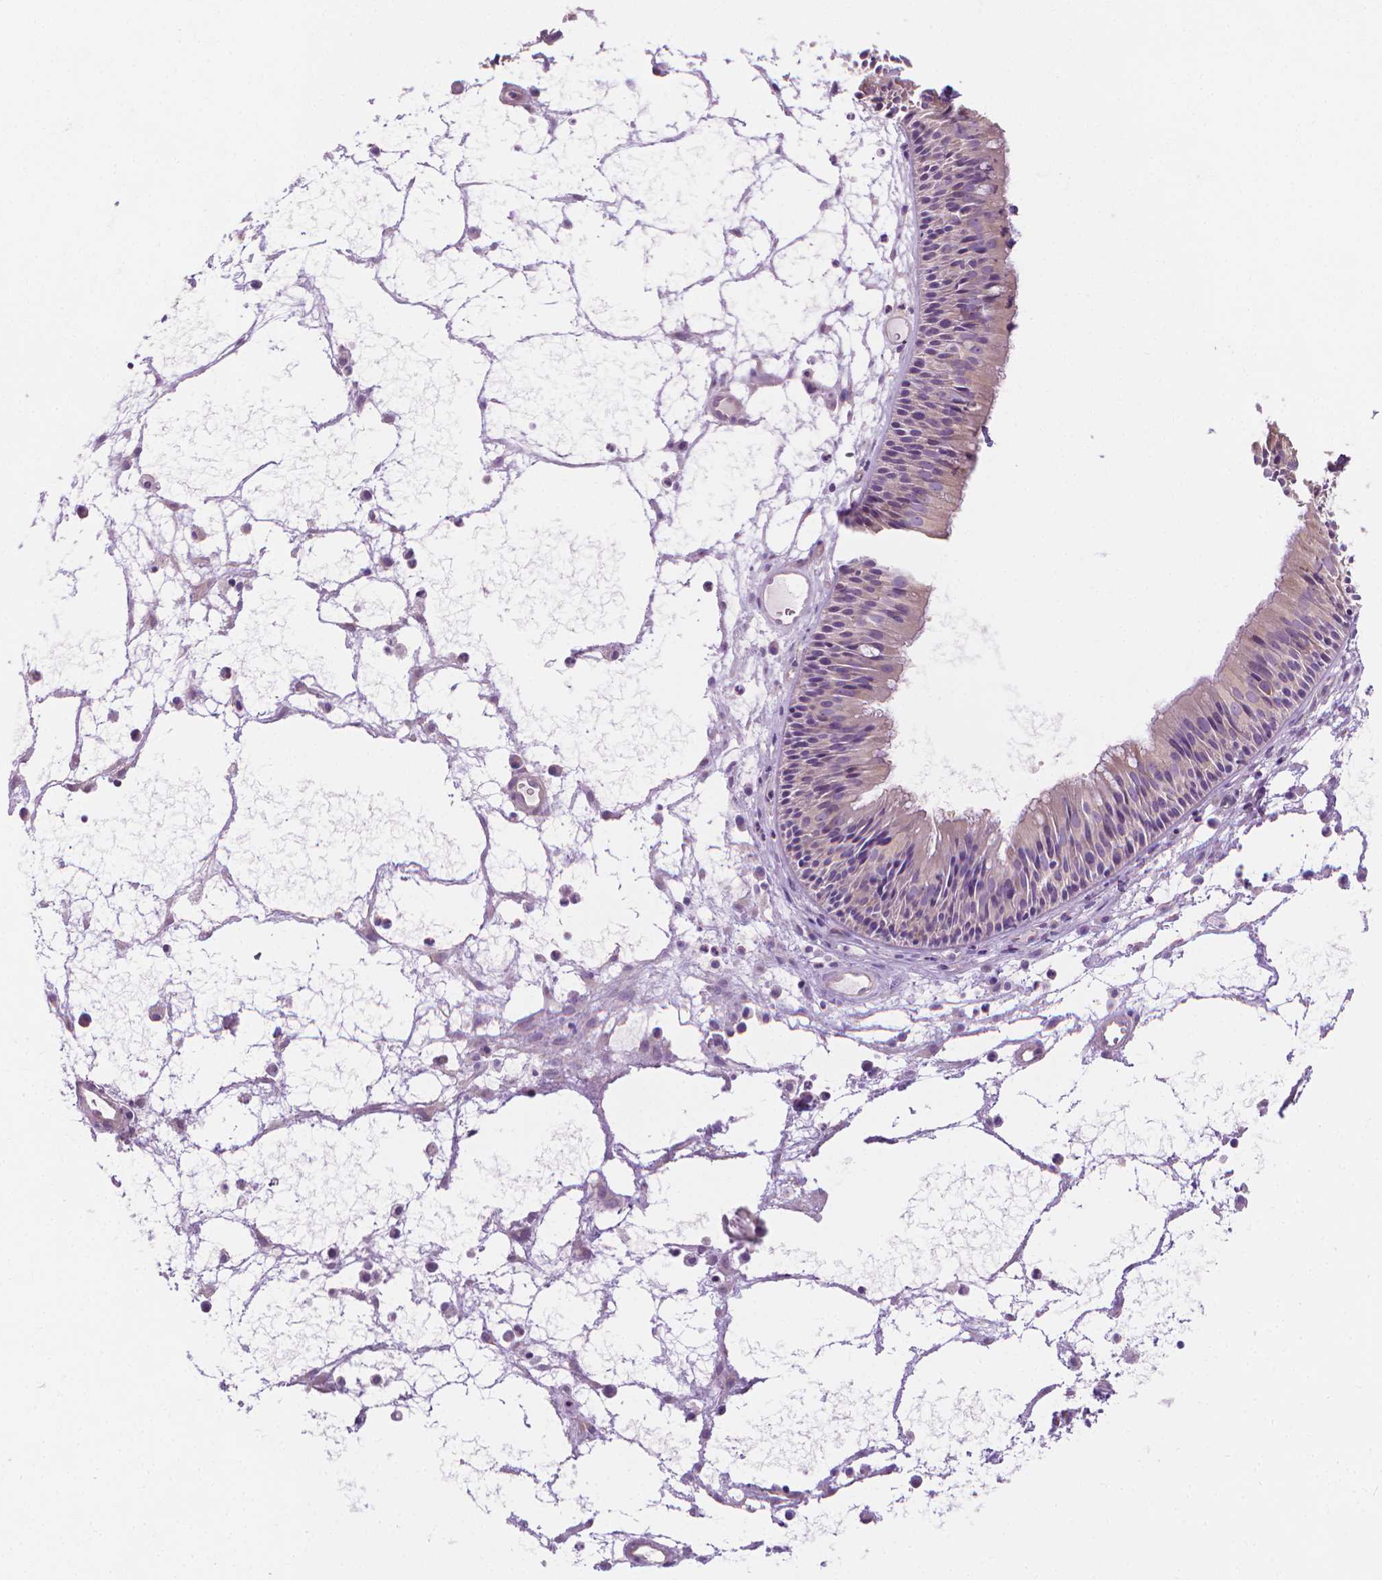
{"staining": {"intensity": "negative", "quantity": "none", "location": "none"}, "tissue": "nasopharynx", "cell_type": "Respiratory epithelial cells", "image_type": "normal", "snomed": [{"axis": "morphology", "description": "Normal tissue, NOS"}, {"axis": "topography", "description": "Nasopharynx"}], "caption": "The image shows no staining of respiratory epithelial cells in benign nasopharynx. (DAB immunohistochemistry (IHC), high magnification).", "gene": "FASN", "patient": {"sex": "male", "age": 31}}